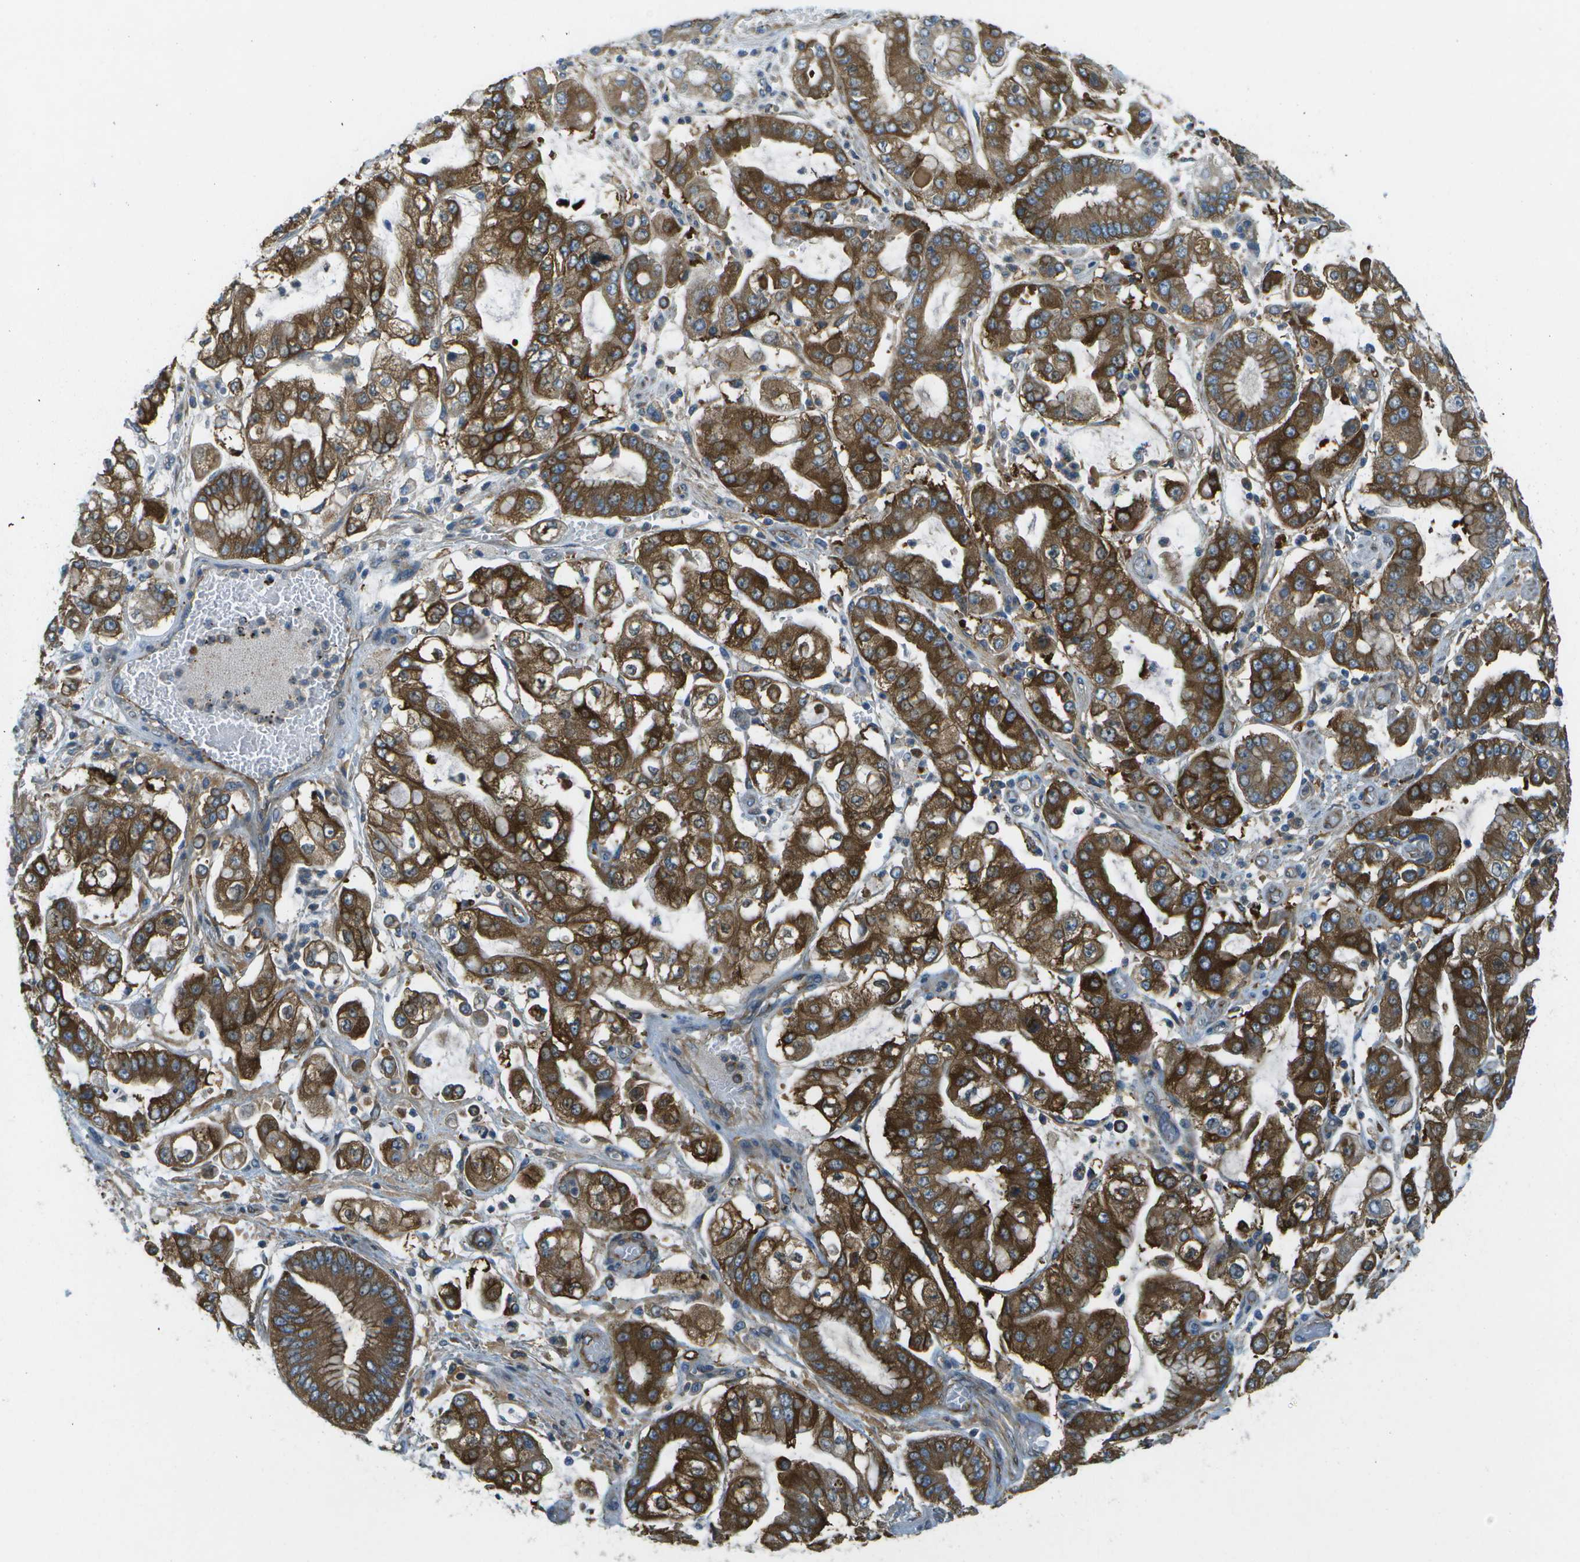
{"staining": {"intensity": "strong", "quantity": ">75%", "location": "cytoplasmic/membranous"}, "tissue": "stomach cancer", "cell_type": "Tumor cells", "image_type": "cancer", "snomed": [{"axis": "morphology", "description": "Adenocarcinoma, NOS"}, {"axis": "topography", "description": "Stomach"}], "caption": "Immunohistochemistry (IHC) (DAB (3,3'-diaminobenzidine)) staining of human stomach cancer (adenocarcinoma) shows strong cytoplasmic/membranous protein expression in approximately >75% of tumor cells. (brown staining indicates protein expression, while blue staining denotes nuclei).", "gene": "WNK2", "patient": {"sex": "male", "age": 76}}